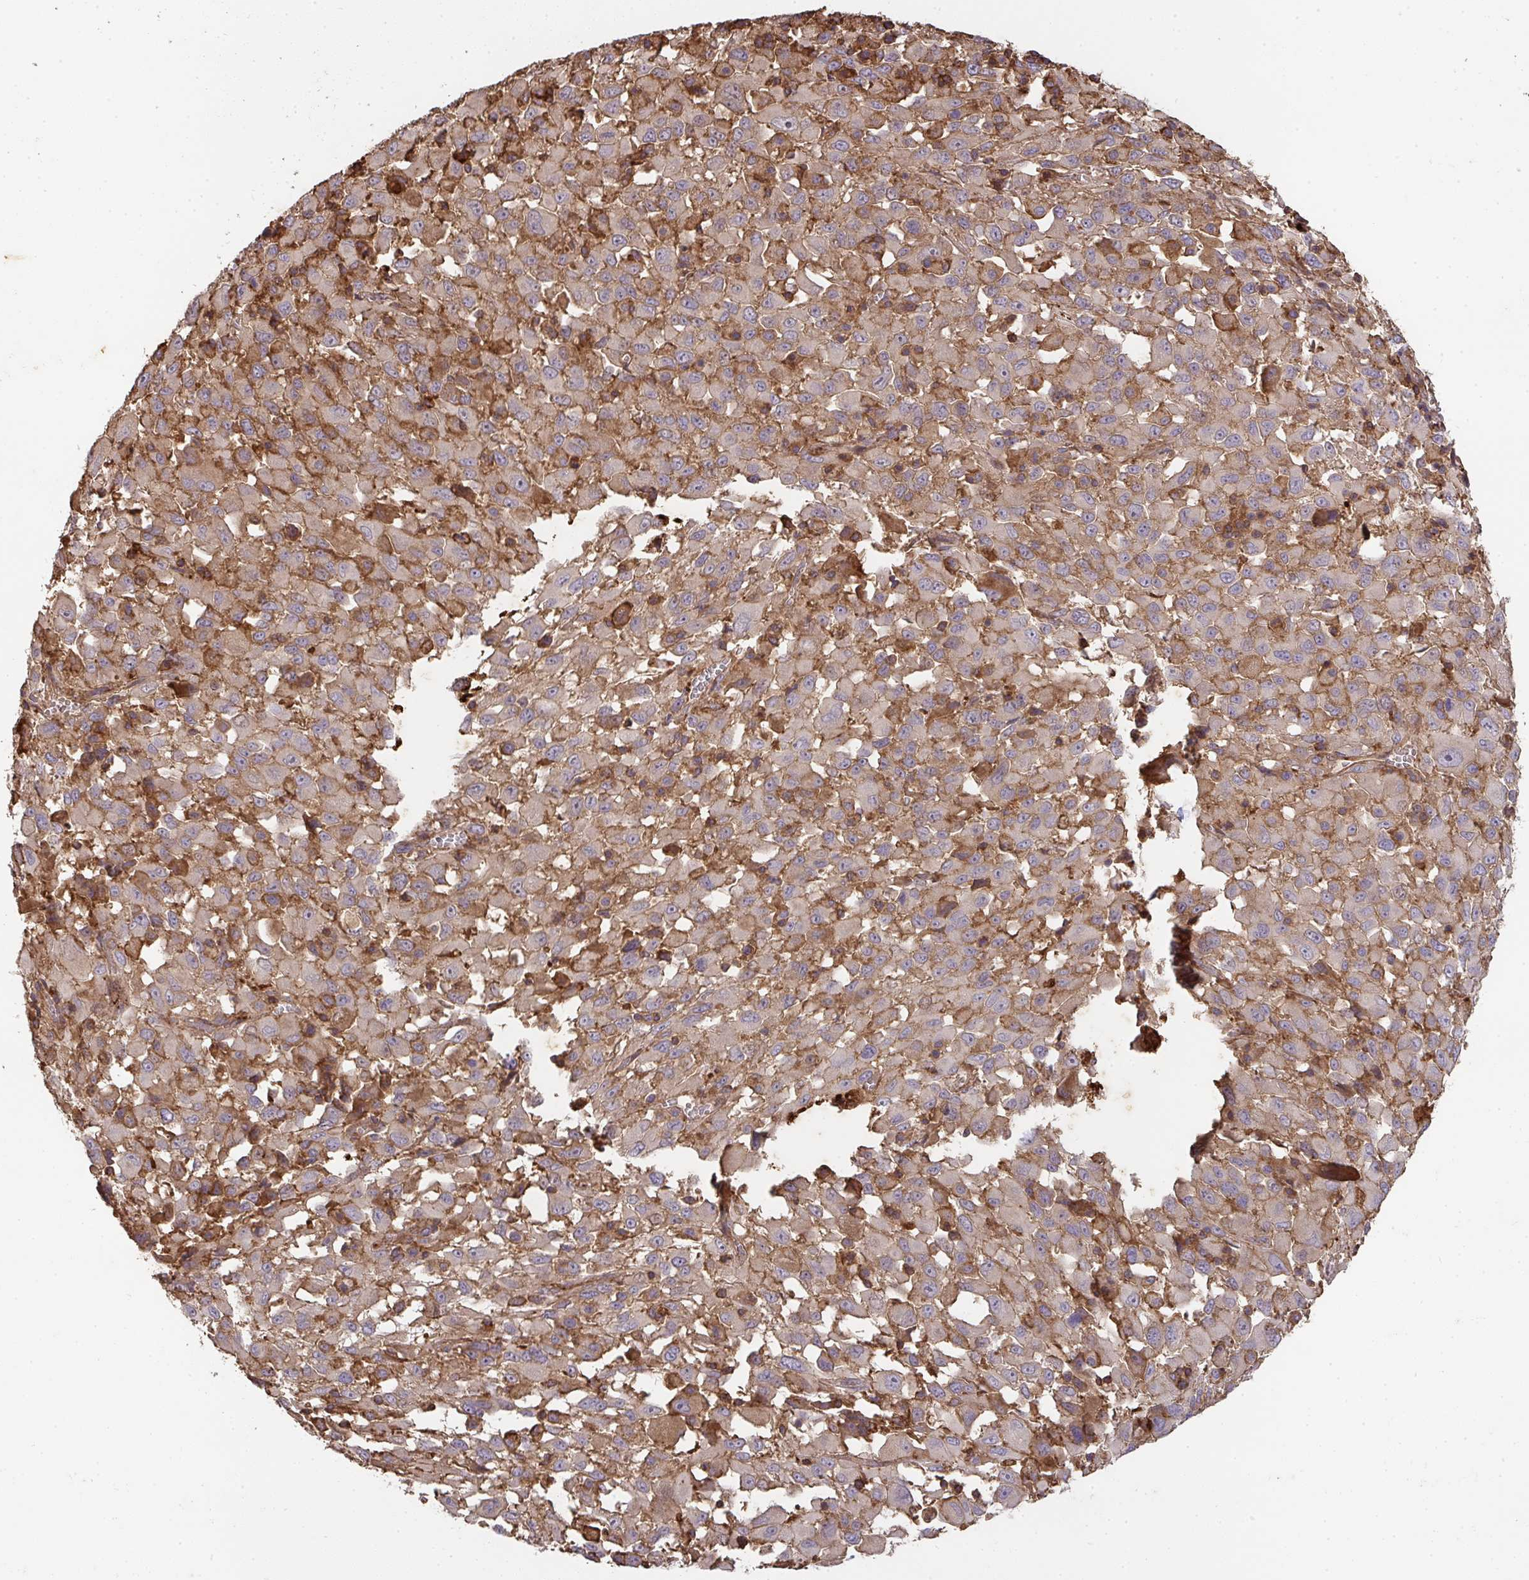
{"staining": {"intensity": "moderate", "quantity": "25%-75%", "location": "cytoplasmic/membranous"}, "tissue": "melanoma", "cell_type": "Tumor cells", "image_type": "cancer", "snomed": [{"axis": "morphology", "description": "Malignant melanoma, Metastatic site"}, {"axis": "topography", "description": "Soft tissue"}], "caption": "About 25%-75% of tumor cells in malignant melanoma (metastatic site) exhibit moderate cytoplasmic/membranous protein positivity as visualized by brown immunohistochemical staining.", "gene": "TNMD", "patient": {"sex": "male", "age": 50}}